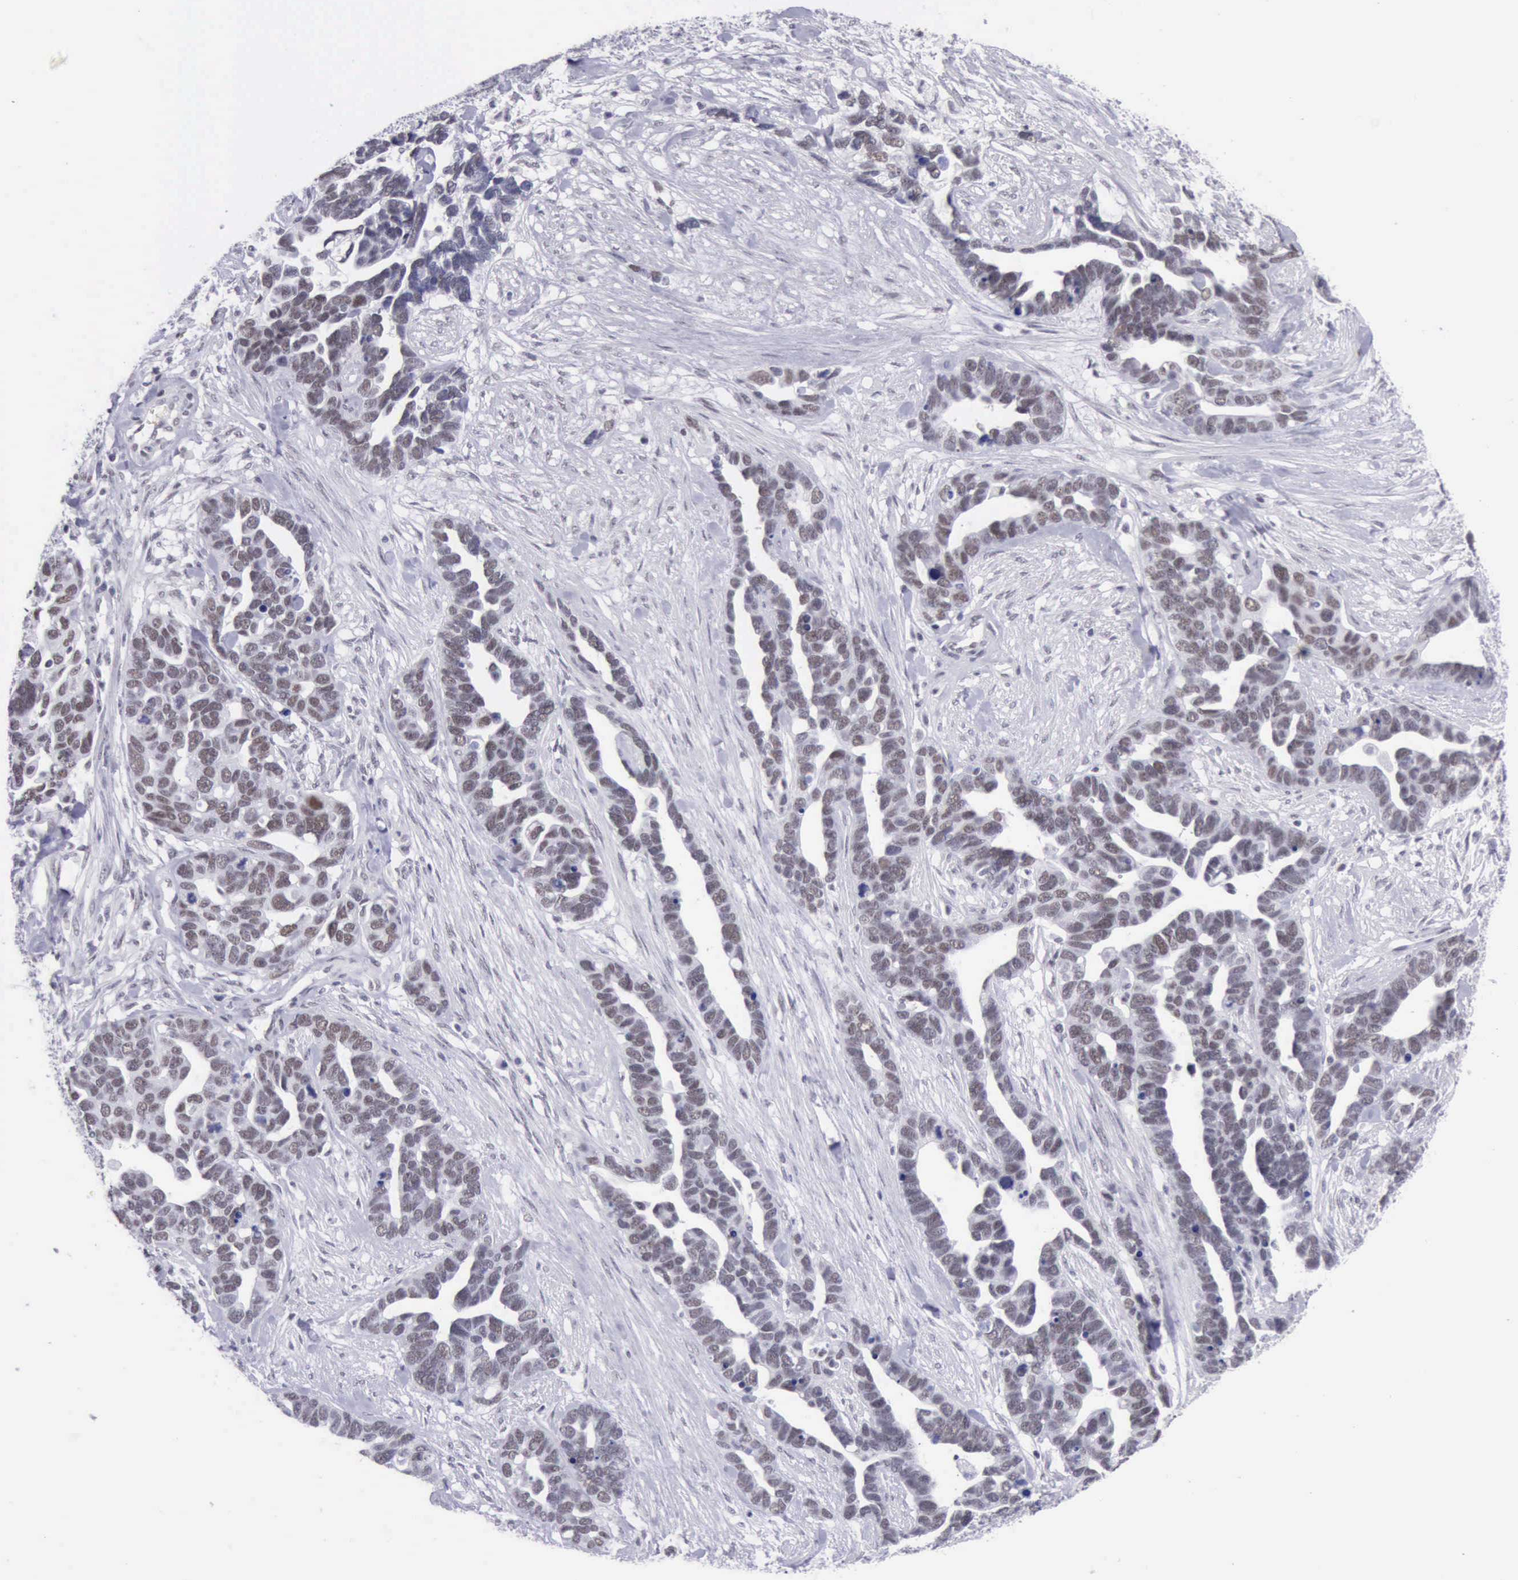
{"staining": {"intensity": "weak", "quantity": "25%-75%", "location": "nuclear"}, "tissue": "ovarian cancer", "cell_type": "Tumor cells", "image_type": "cancer", "snomed": [{"axis": "morphology", "description": "Cystadenocarcinoma, serous, NOS"}, {"axis": "topography", "description": "Ovary"}], "caption": "There is low levels of weak nuclear expression in tumor cells of ovarian cancer (serous cystadenocarcinoma), as demonstrated by immunohistochemical staining (brown color).", "gene": "EP300", "patient": {"sex": "female", "age": 54}}